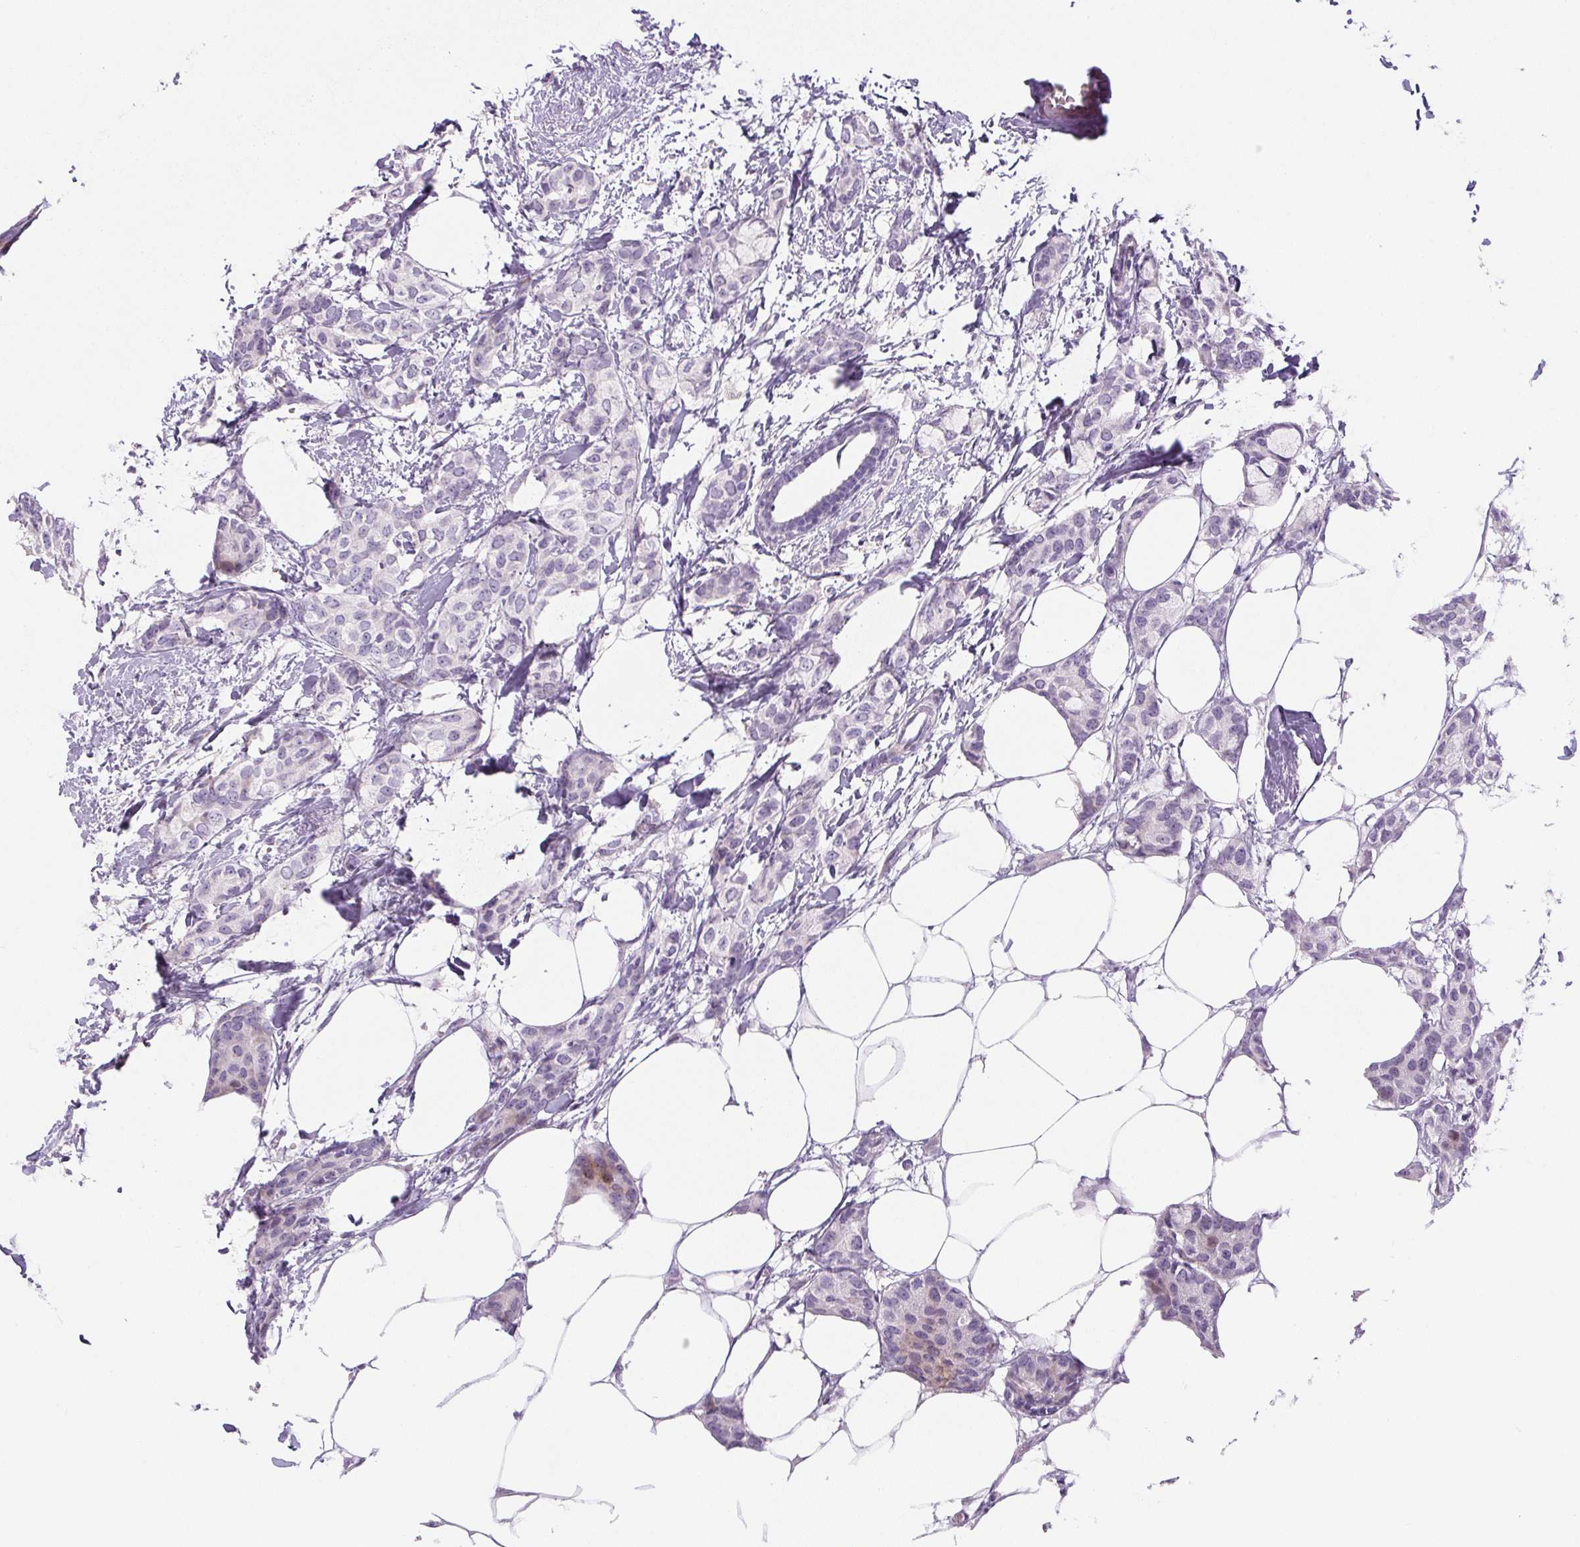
{"staining": {"intensity": "negative", "quantity": "none", "location": "none"}, "tissue": "breast cancer", "cell_type": "Tumor cells", "image_type": "cancer", "snomed": [{"axis": "morphology", "description": "Duct carcinoma"}, {"axis": "topography", "description": "Breast"}], "caption": "Intraductal carcinoma (breast) was stained to show a protein in brown. There is no significant positivity in tumor cells. (Brightfield microscopy of DAB IHC at high magnification).", "gene": "DISP3", "patient": {"sex": "female", "age": 73}}